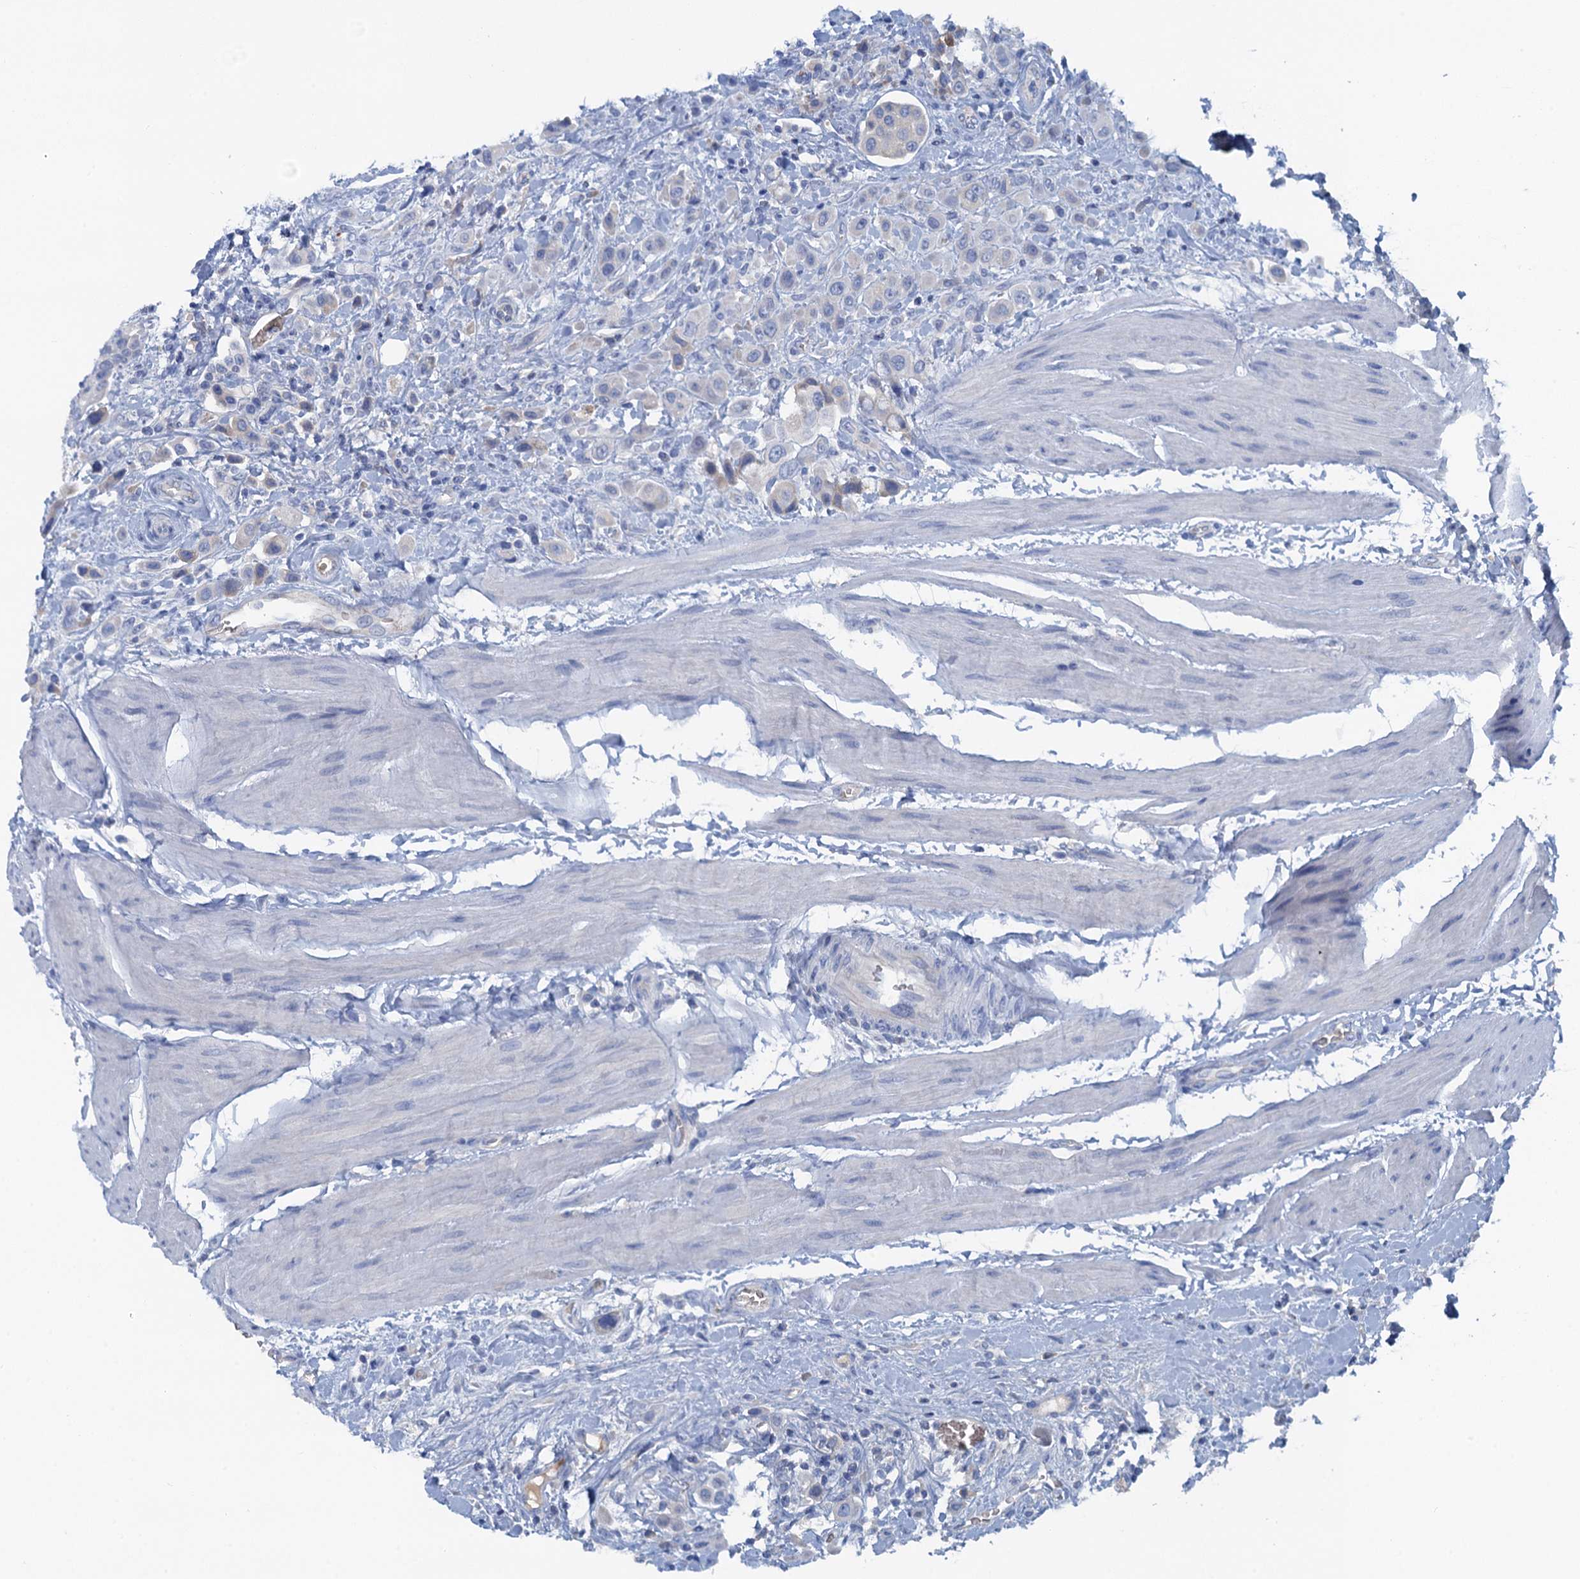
{"staining": {"intensity": "weak", "quantity": "<25%", "location": "cytoplasmic/membranous"}, "tissue": "urothelial cancer", "cell_type": "Tumor cells", "image_type": "cancer", "snomed": [{"axis": "morphology", "description": "Urothelial carcinoma, High grade"}, {"axis": "topography", "description": "Urinary bladder"}], "caption": "A histopathology image of urothelial cancer stained for a protein exhibits no brown staining in tumor cells.", "gene": "MYADML2", "patient": {"sex": "male", "age": 50}}